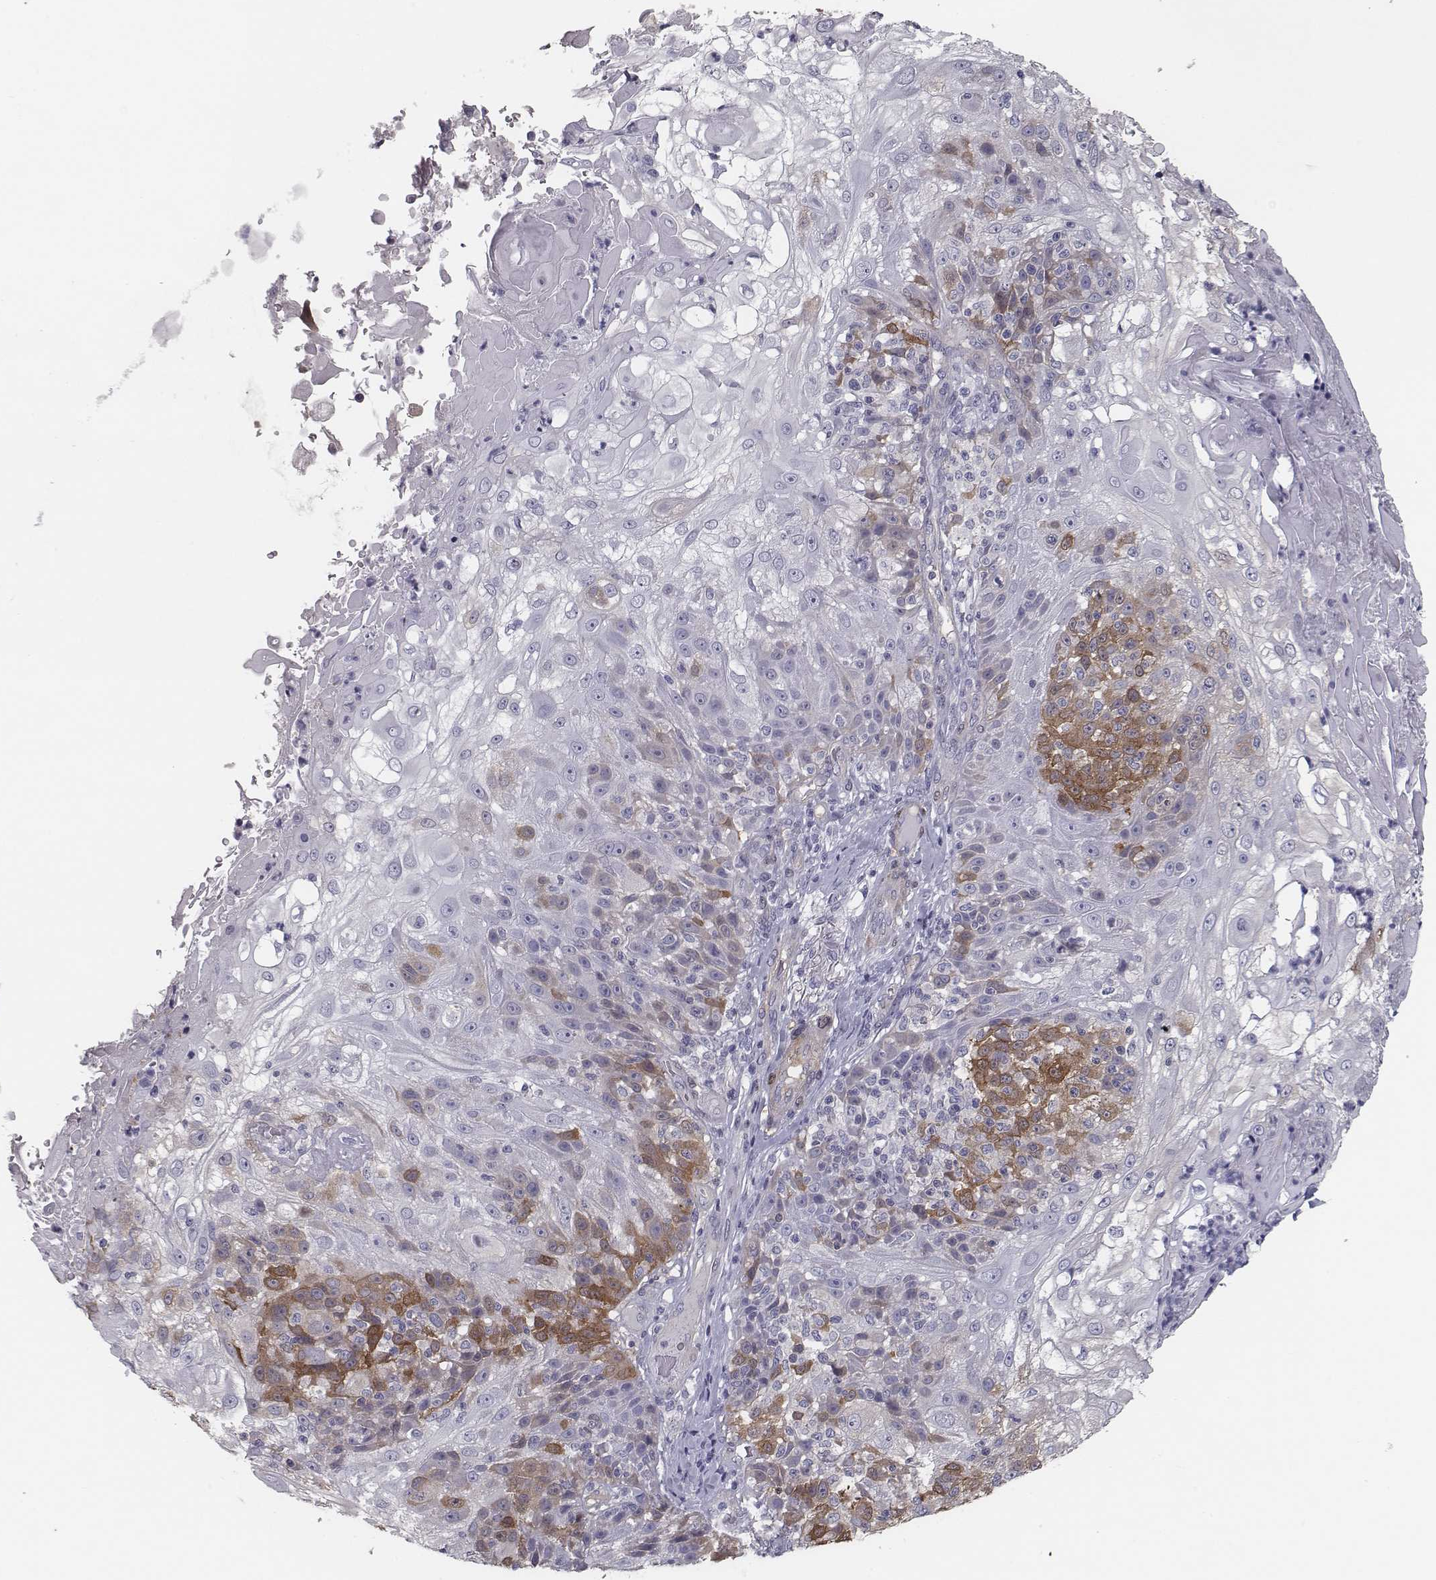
{"staining": {"intensity": "moderate", "quantity": "<25%", "location": "cytoplasmic/membranous"}, "tissue": "skin cancer", "cell_type": "Tumor cells", "image_type": "cancer", "snomed": [{"axis": "morphology", "description": "Normal tissue, NOS"}, {"axis": "morphology", "description": "Squamous cell carcinoma, NOS"}, {"axis": "topography", "description": "Skin"}], "caption": "This photomicrograph displays immunohistochemistry (IHC) staining of skin cancer (squamous cell carcinoma), with low moderate cytoplasmic/membranous staining in approximately <25% of tumor cells.", "gene": "ISYNA1", "patient": {"sex": "female", "age": 83}}